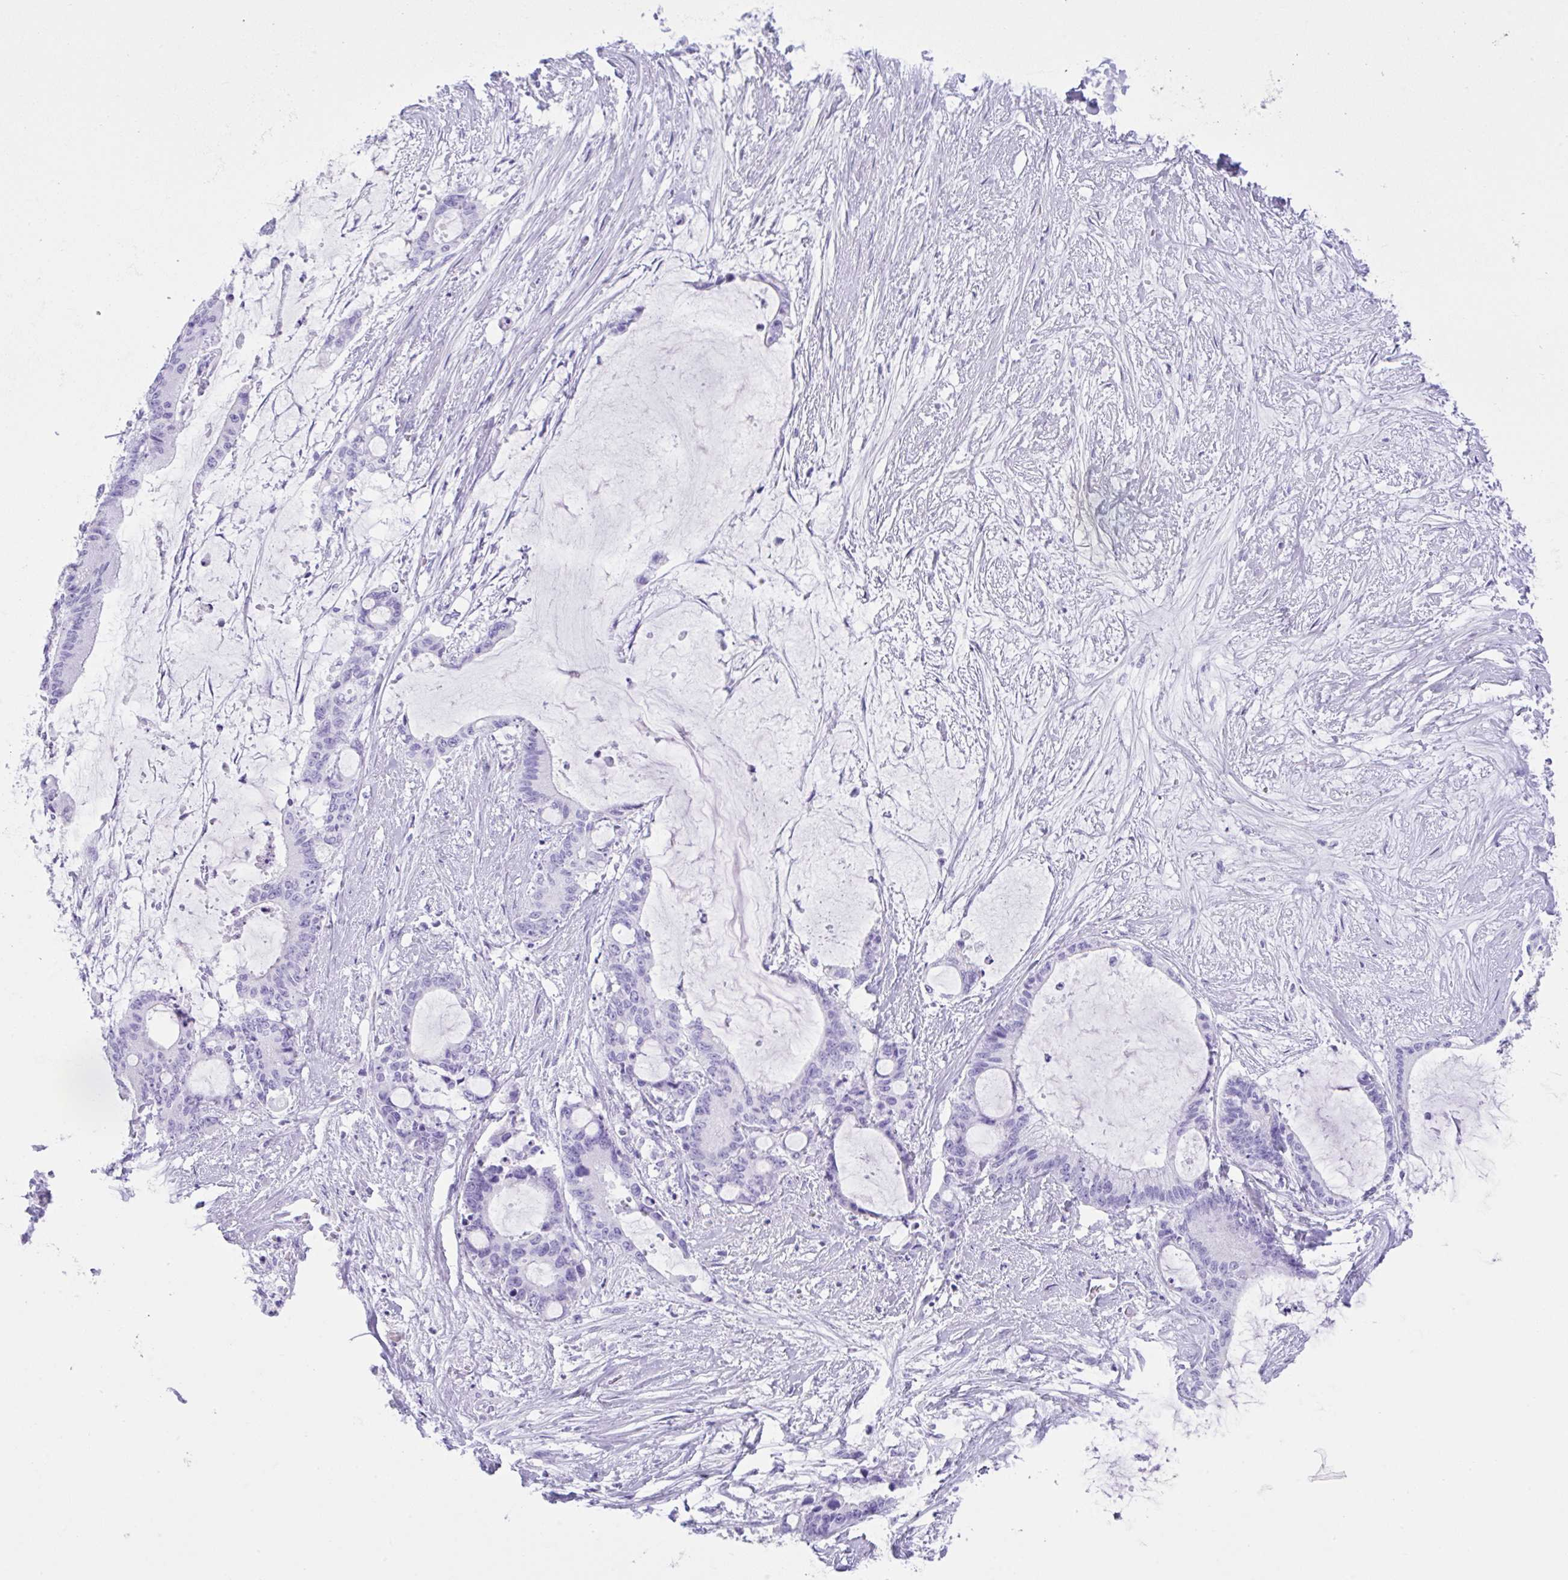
{"staining": {"intensity": "negative", "quantity": "none", "location": "none"}, "tissue": "liver cancer", "cell_type": "Tumor cells", "image_type": "cancer", "snomed": [{"axis": "morphology", "description": "Normal tissue, NOS"}, {"axis": "morphology", "description": "Cholangiocarcinoma"}, {"axis": "topography", "description": "Liver"}, {"axis": "topography", "description": "Peripheral nerve tissue"}], "caption": "Liver cholangiocarcinoma was stained to show a protein in brown. There is no significant expression in tumor cells.", "gene": "CPA1", "patient": {"sex": "female", "age": 73}}